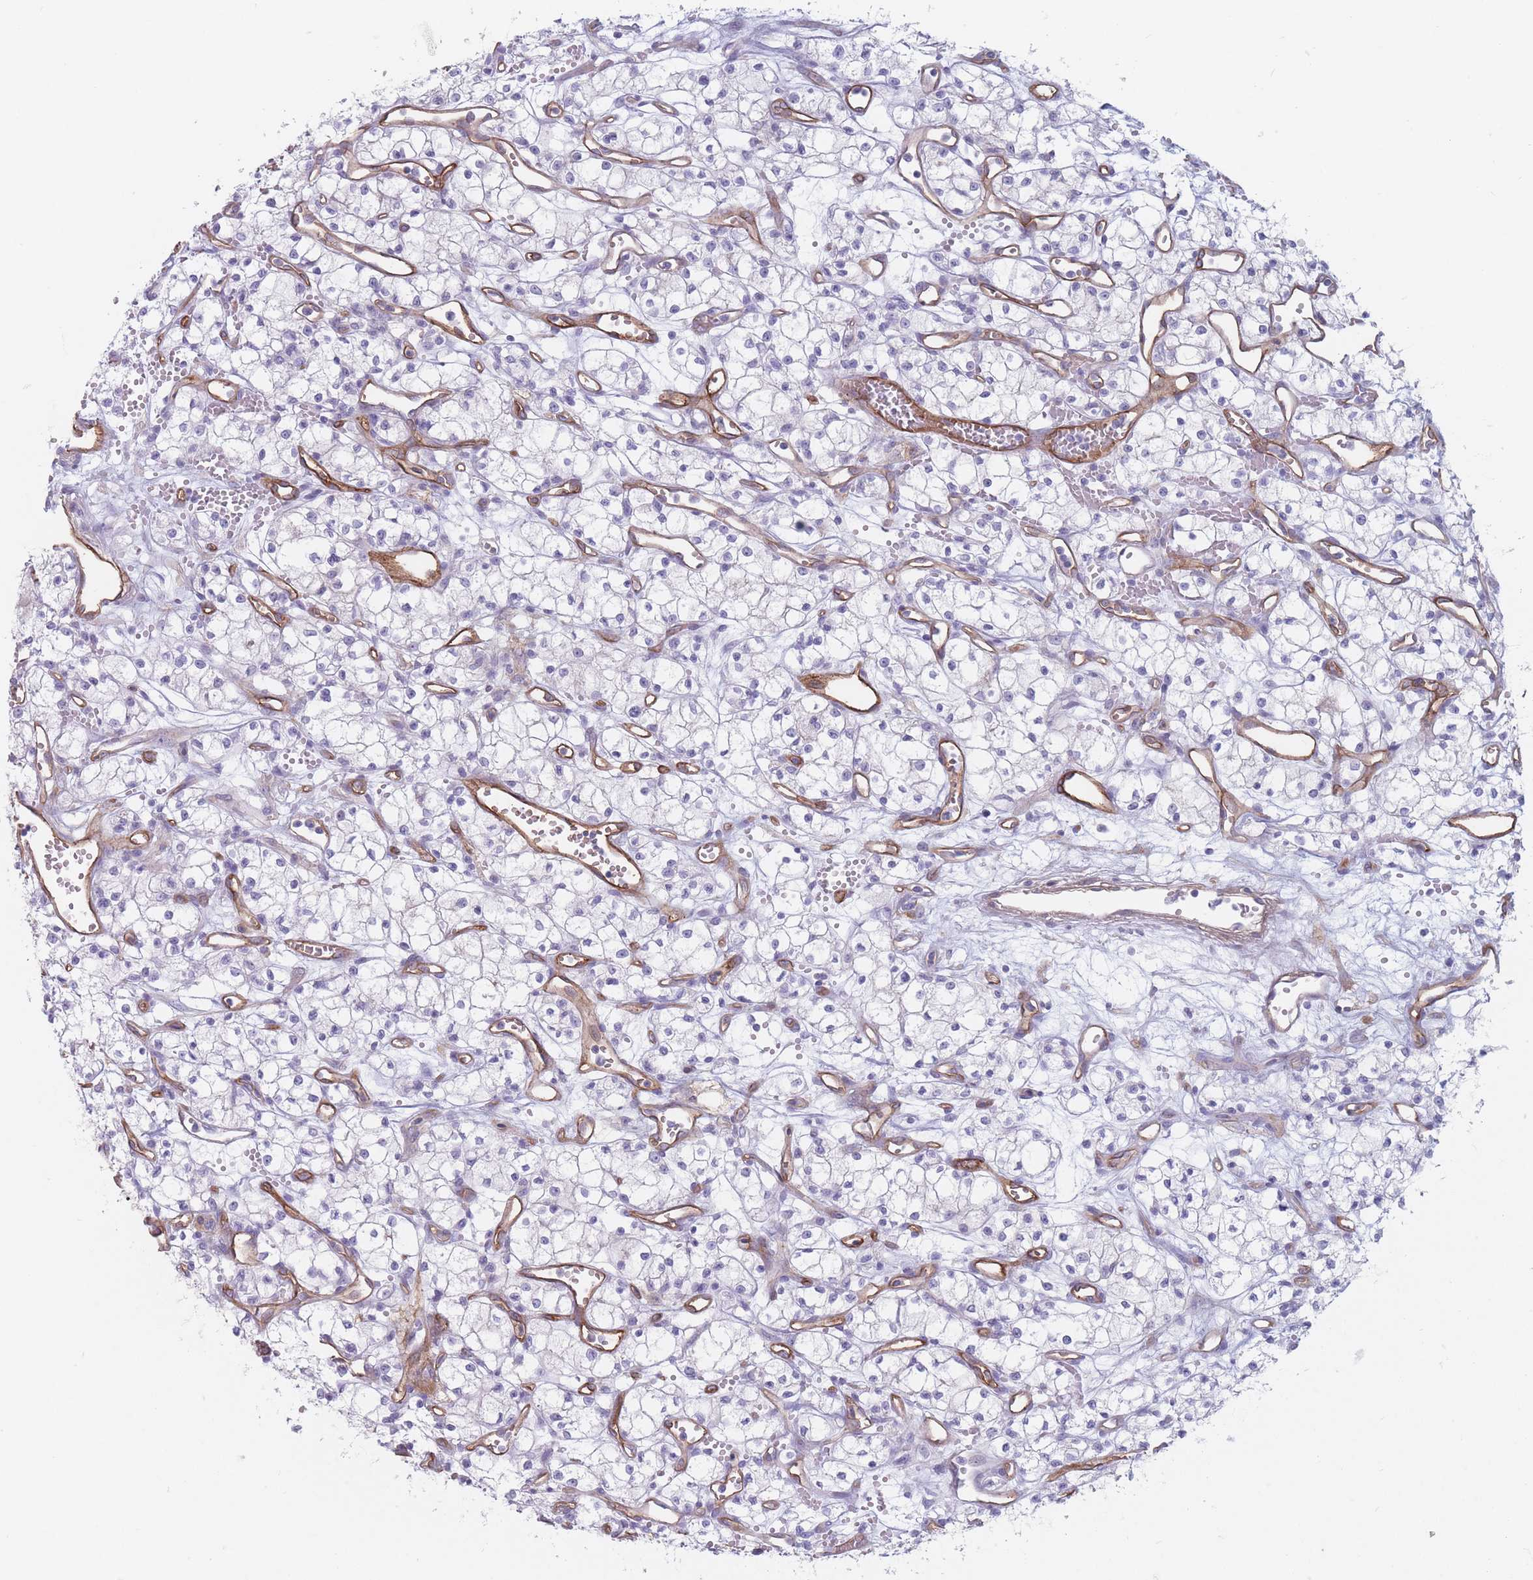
{"staining": {"intensity": "negative", "quantity": "none", "location": "none"}, "tissue": "renal cancer", "cell_type": "Tumor cells", "image_type": "cancer", "snomed": [{"axis": "morphology", "description": "Adenocarcinoma, NOS"}, {"axis": "topography", "description": "Kidney"}], "caption": "Immunohistochemistry (IHC) image of renal cancer stained for a protein (brown), which displays no staining in tumor cells. Nuclei are stained in blue.", "gene": "PLPP1", "patient": {"sex": "male", "age": 59}}